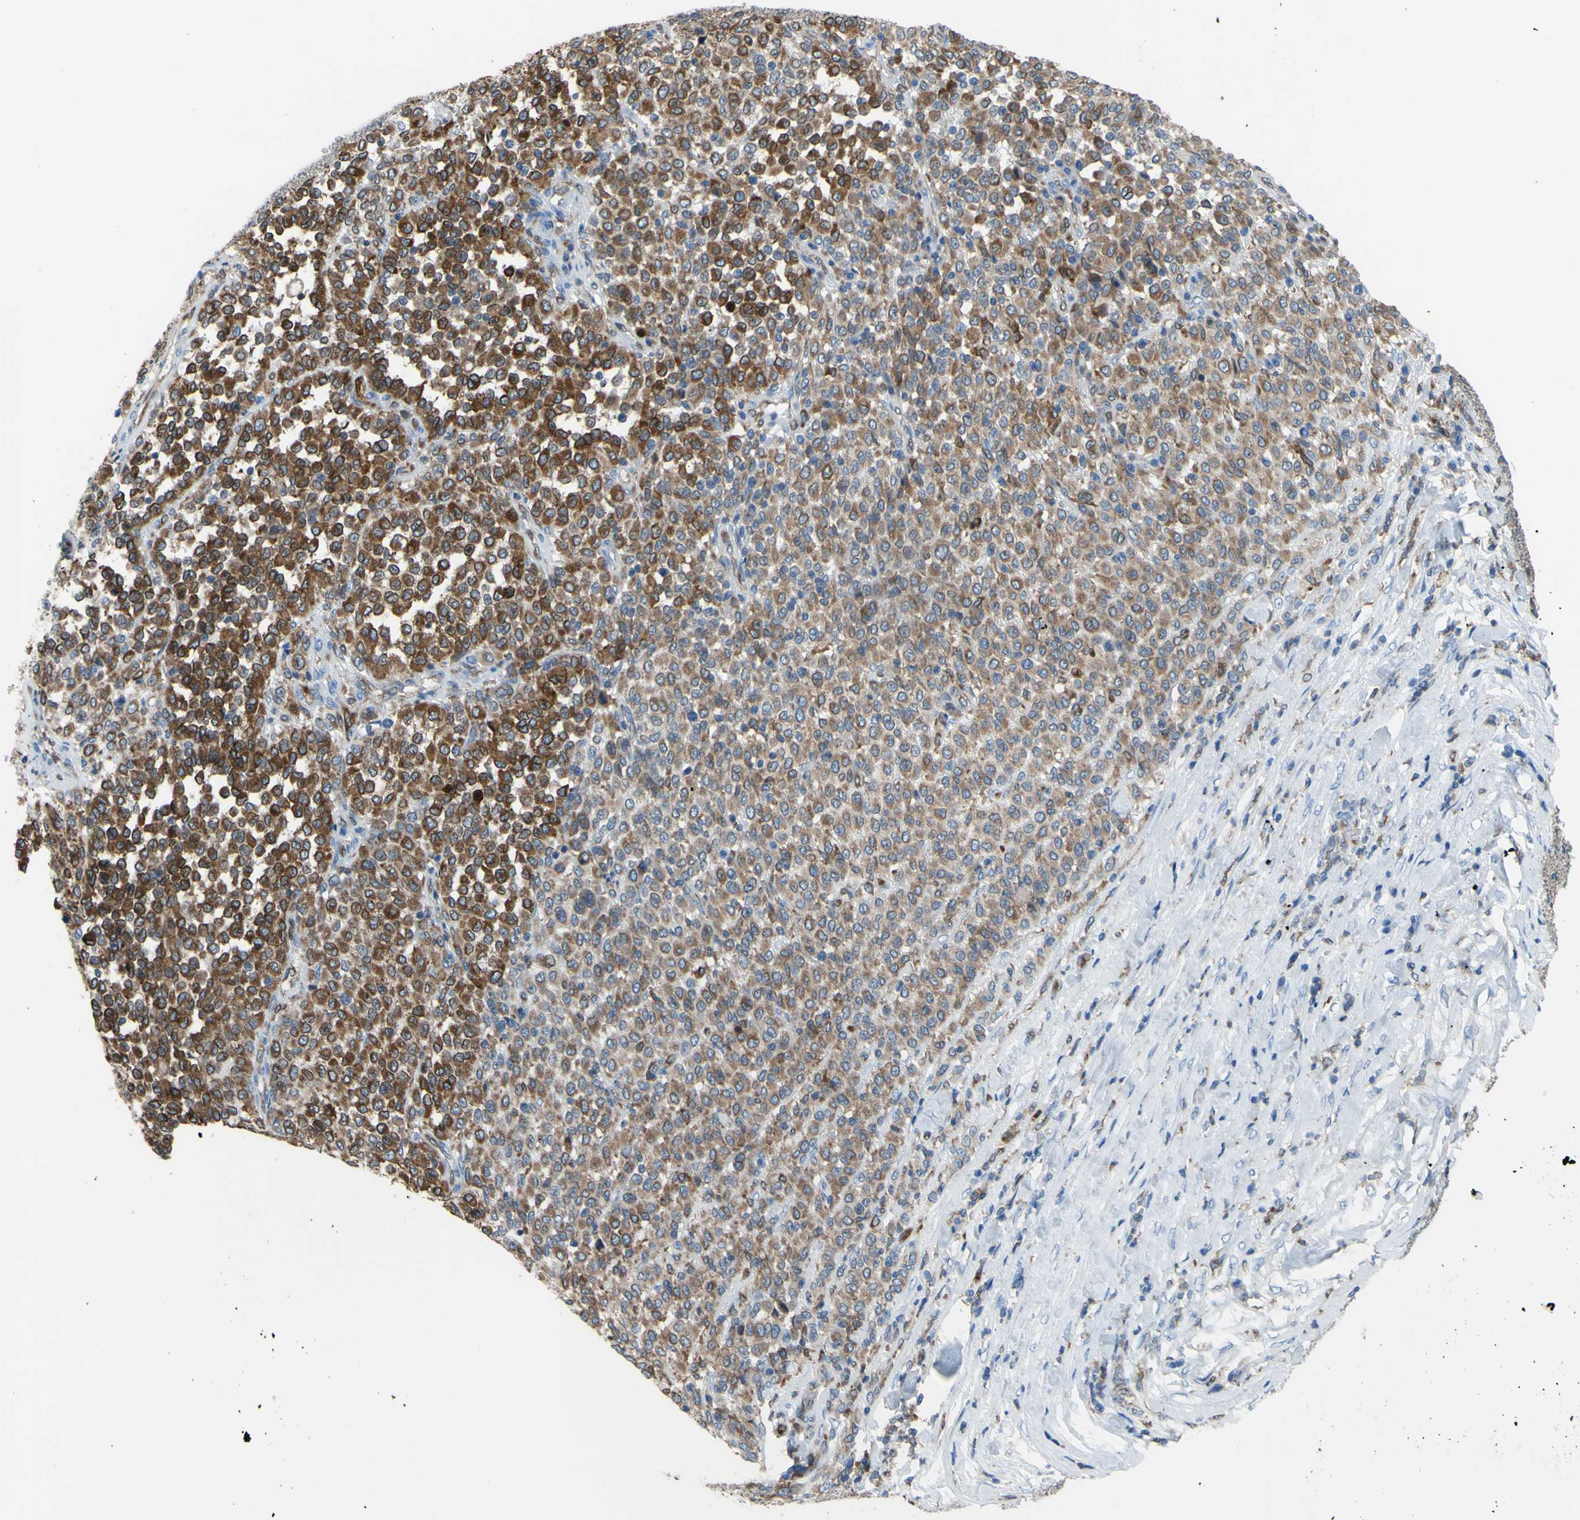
{"staining": {"intensity": "moderate", "quantity": ">75%", "location": "cytoplasmic/membranous"}, "tissue": "melanoma", "cell_type": "Tumor cells", "image_type": "cancer", "snomed": [{"axis": "morphology", "description": "Malignant melanoma, Metastatic site"}, {"axis": "topography", "description": "Pancreas"}], "caption": "IHC of melanoma demonstrates medium levels of moderate cytoplasmic/membranous positivity in approximately >75% of tumor cells. Using DAB (3,3'-diaminobenzidine) (brown) and hematoxylin (blue) stains, captured at high magnification using brightfield microscopy.", "gene": "MGST2", "patient": {"sex": "female", "age": 30}}